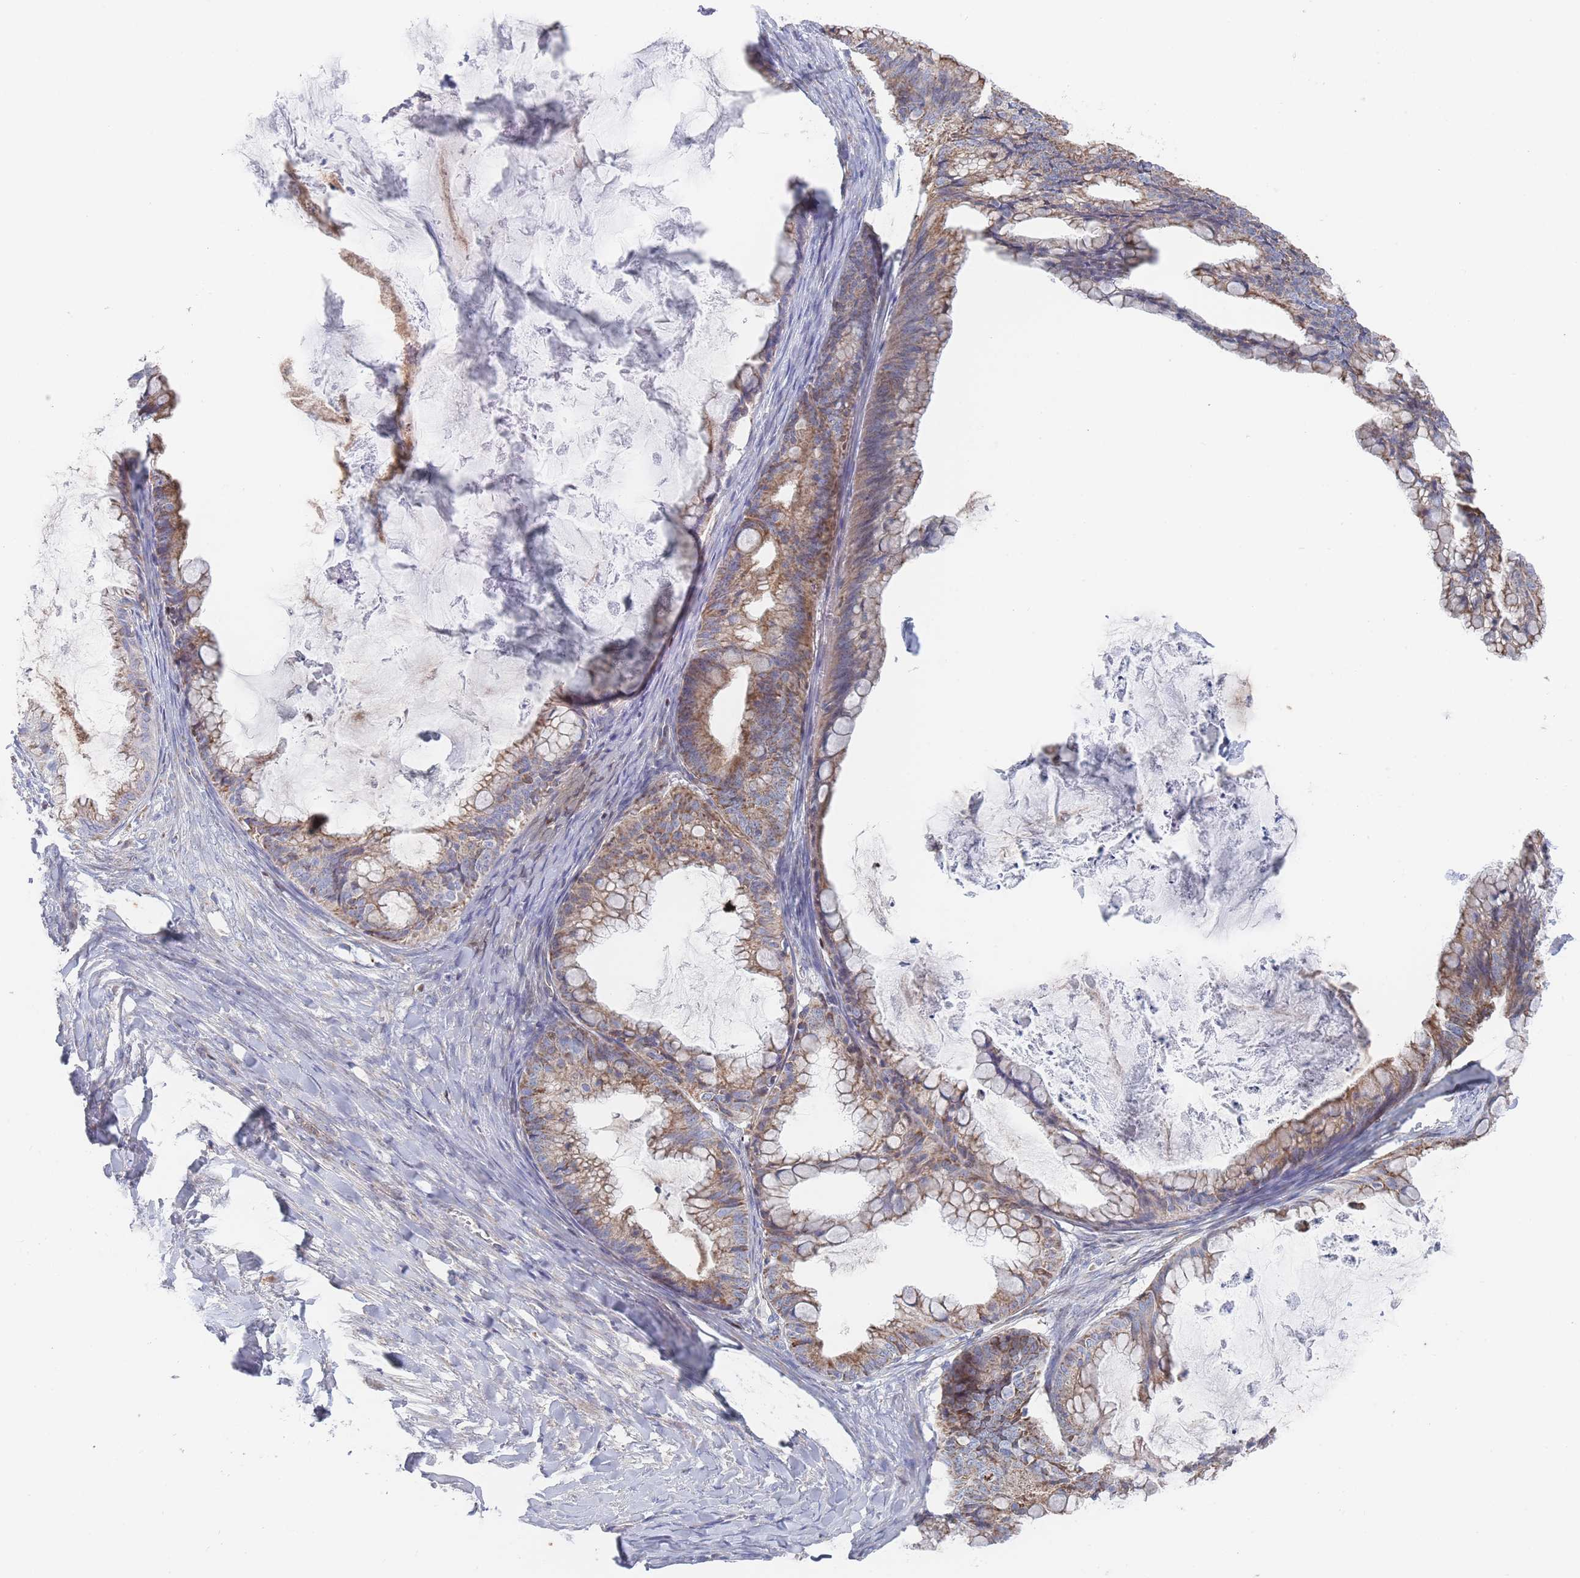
{"staining": {"intensity": "moderate", "quantity": ">75%", "location": "cytoplasmic/membranous"}, "tissue": "ovarian cancer", "cell_type": "Tumor cells", "image_type": "cancer", "snomed": [{"axis": "morphology", "description": "Cystadenocarcinoma, mucinous, NOS"}, {"axis": "topography", "description": "Ovary"}], "caption": "The image demonstrates staining of ovarian cancer (mucinous cystadenocarcinoma), revealing moderate cytoplasmic/membranous protein expression (brown color) within tumor cells.", "gene": "IKZF4", "patient": {"sex": "female", "age": 35}}